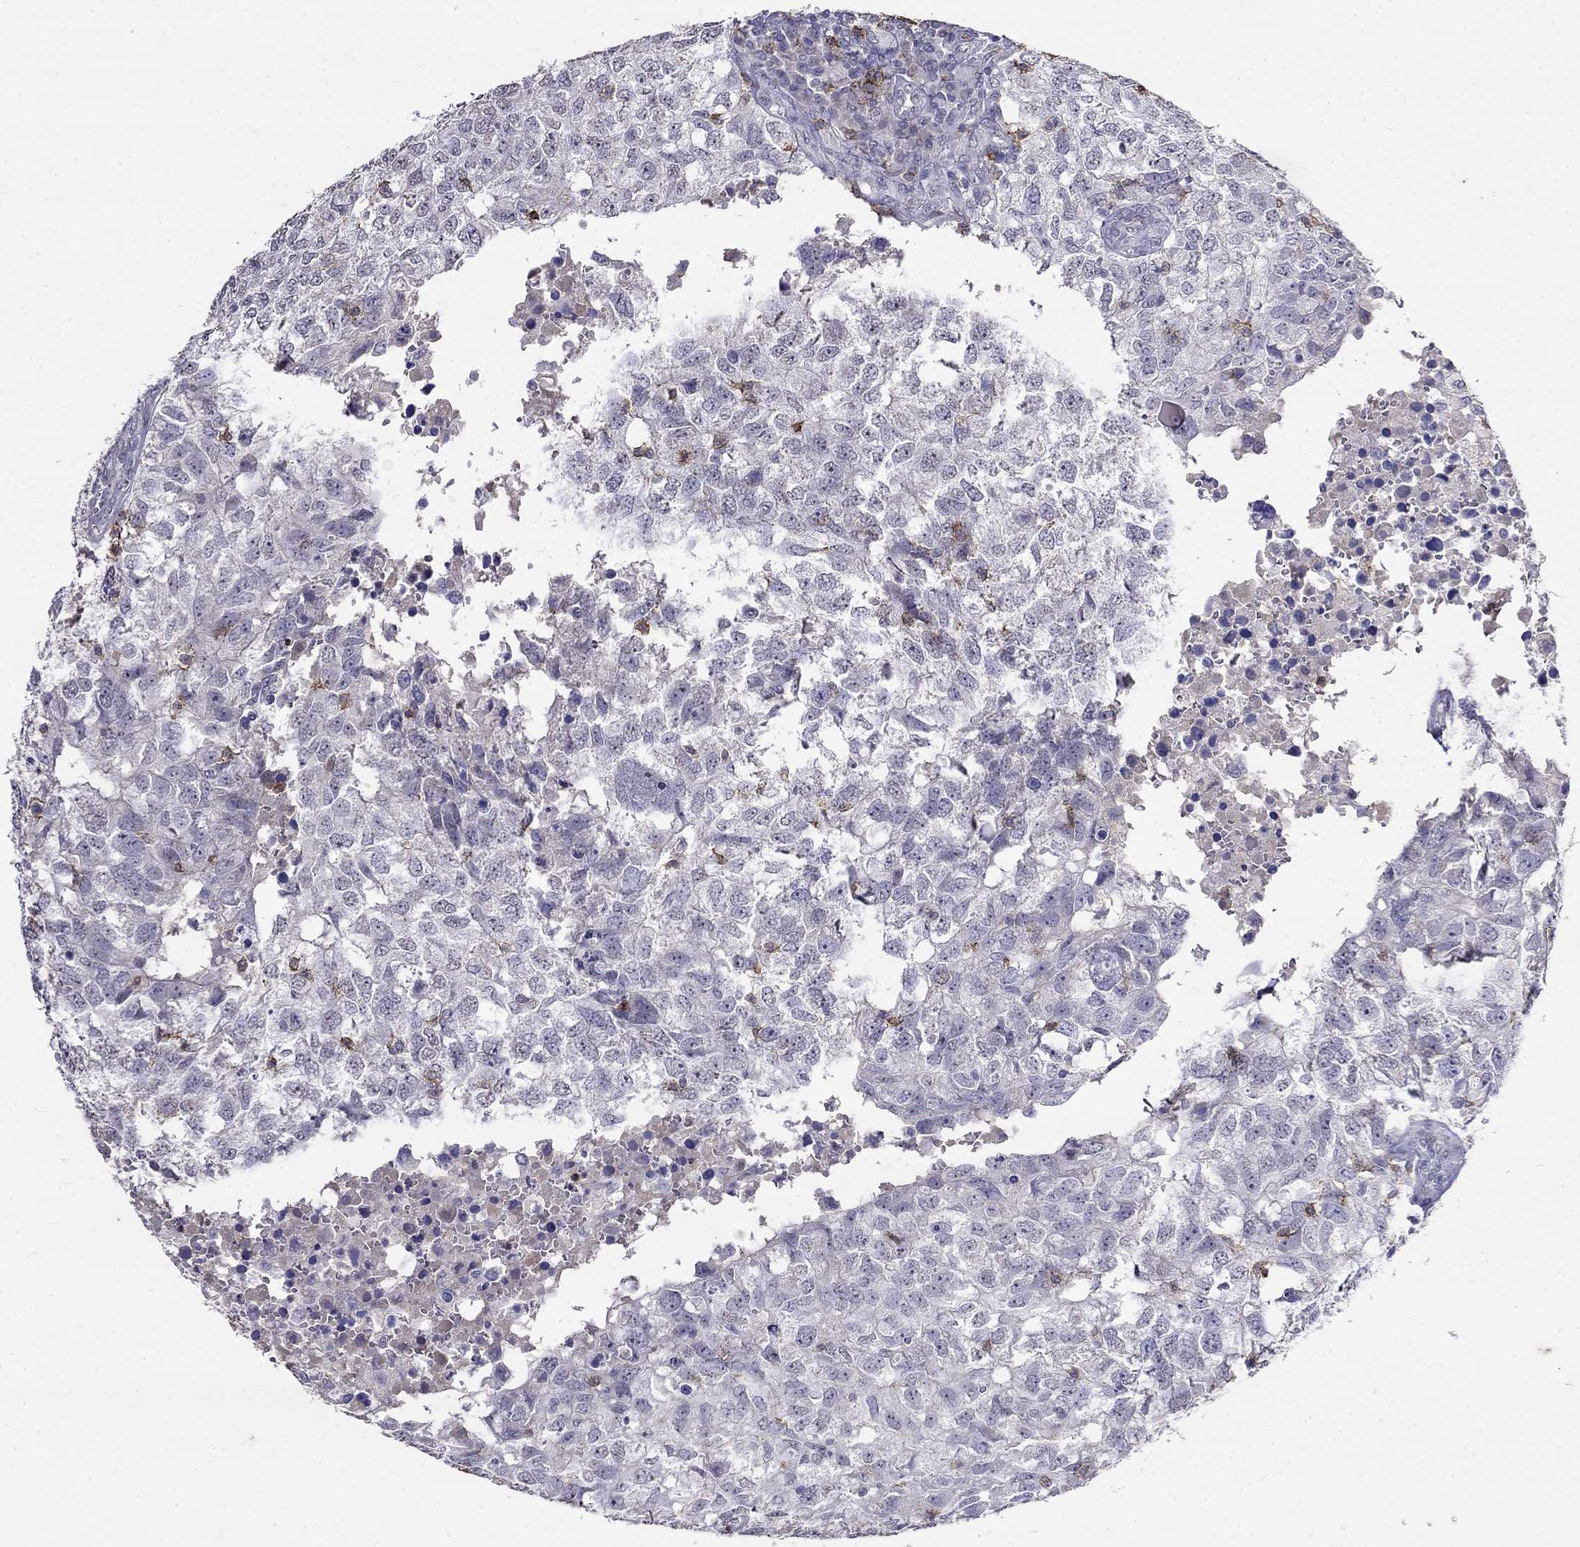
{"staining": {"intensity": "negative", "quantity": "none", "location": "none"}, "tissue": "breast cancer", "cell_type": "Tumor cells", "image_type": "cancer", "snomed": [{"axis": "morphology", "description": "Duct carcinoma"}, {"axis": "topography", "description": "Breast"}], "caption": "DAB immunohistochemical staining of breast cancer (invasive ductal carcinoma) displays no significant expression in tumor cells.", "gene": "CD8B", "patient": {"sex": "female", "age": 30}}